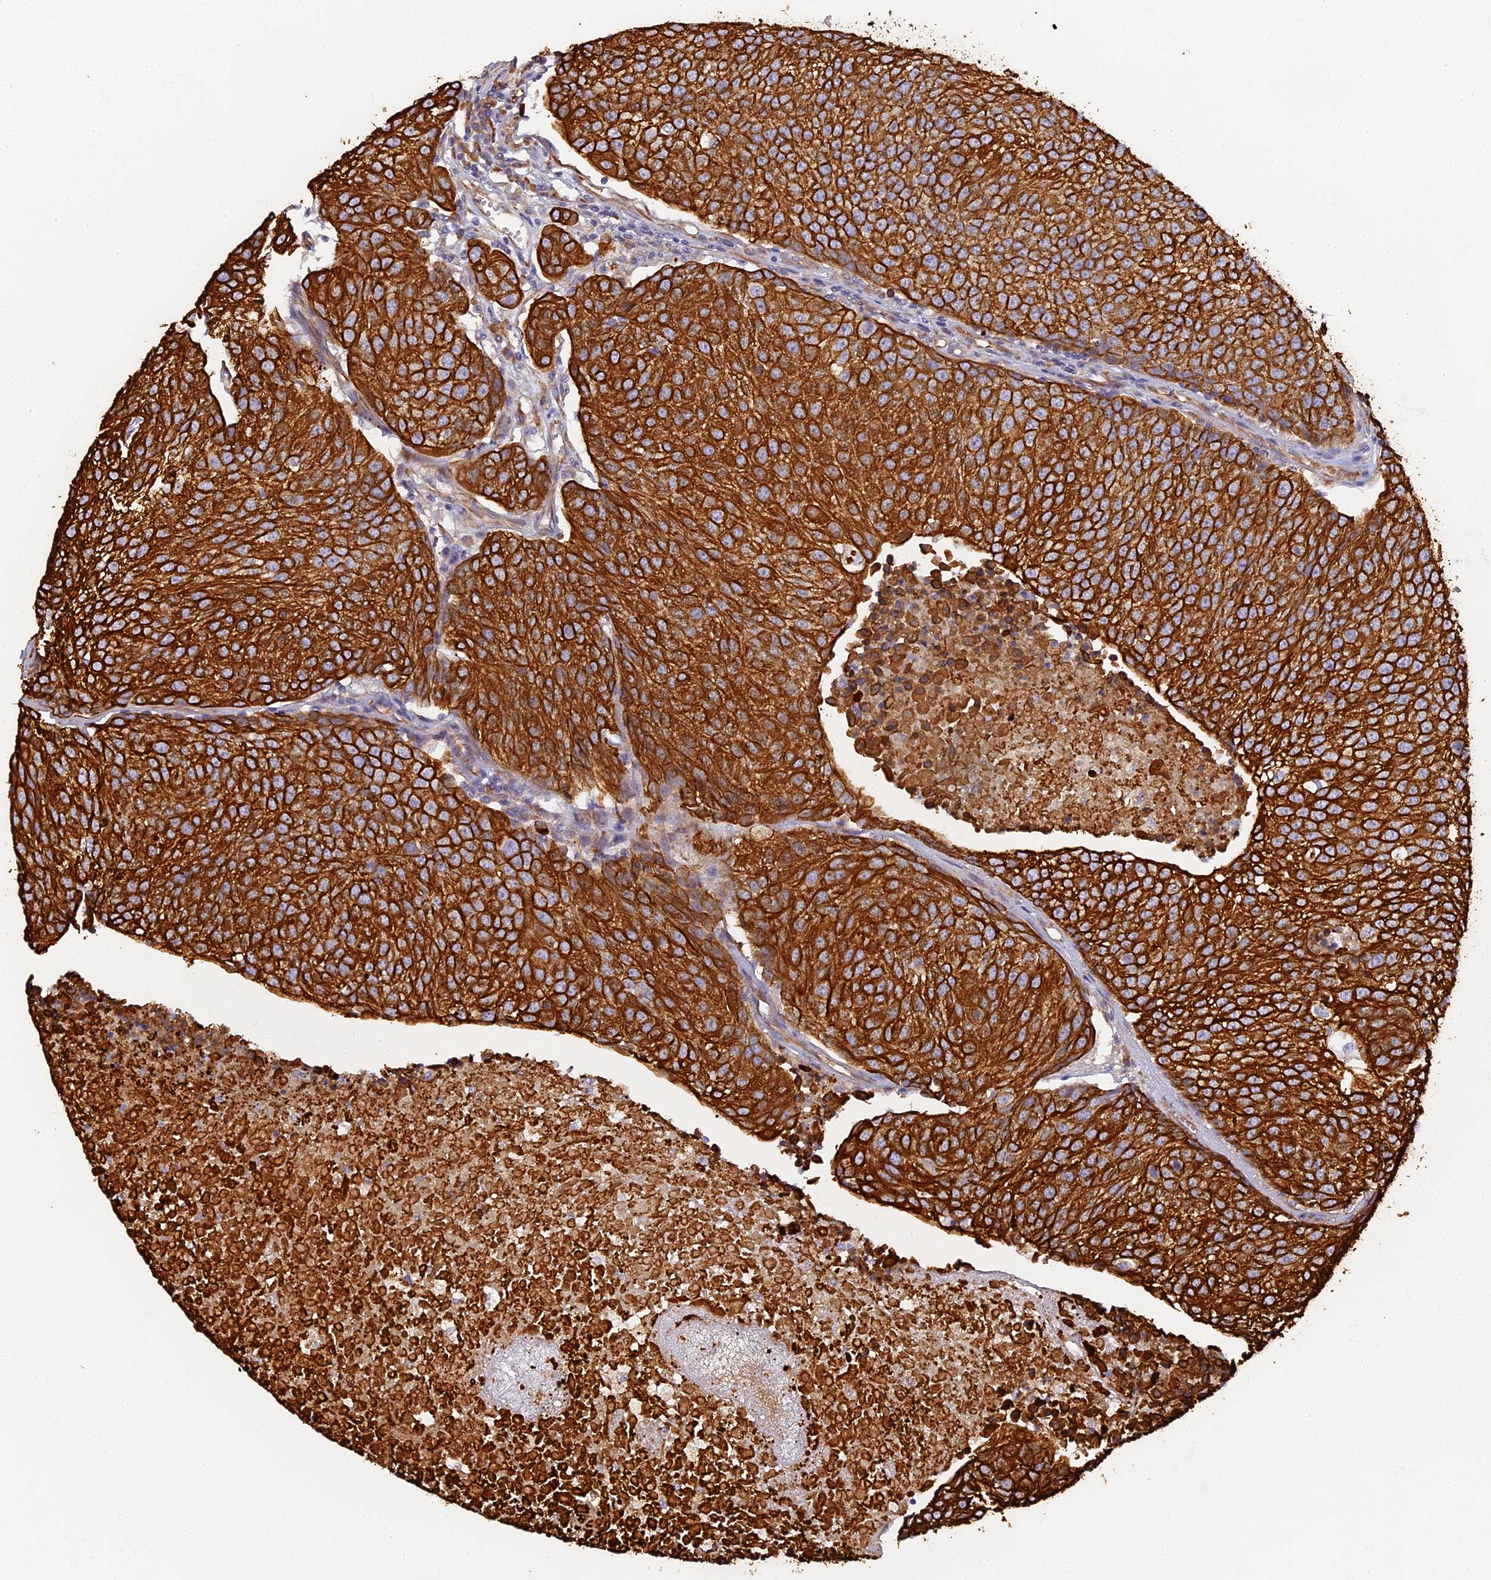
{"staining": {"intensity": "strong", "quantity": ">75%", "location": "cytoplasmic/membranous"}, "tissue": "urothelial cancer", "cell_type": "Tumor cells", "image_type": "cancer", "snomed": [{"axis": "morphology", "description": "Urothelial carcinoma, High grade"}, {"axis": "topography", "description": "Urinary bladder"}], "caption": "Protein expression by IHC demonstrates strong cytoplasmic/membranous expression in approximately >75% of tumor cells in urothelial carcinoma (high-grade).", "gene": "LRRC57", "patient": {"sex": "female", "age": 85}}